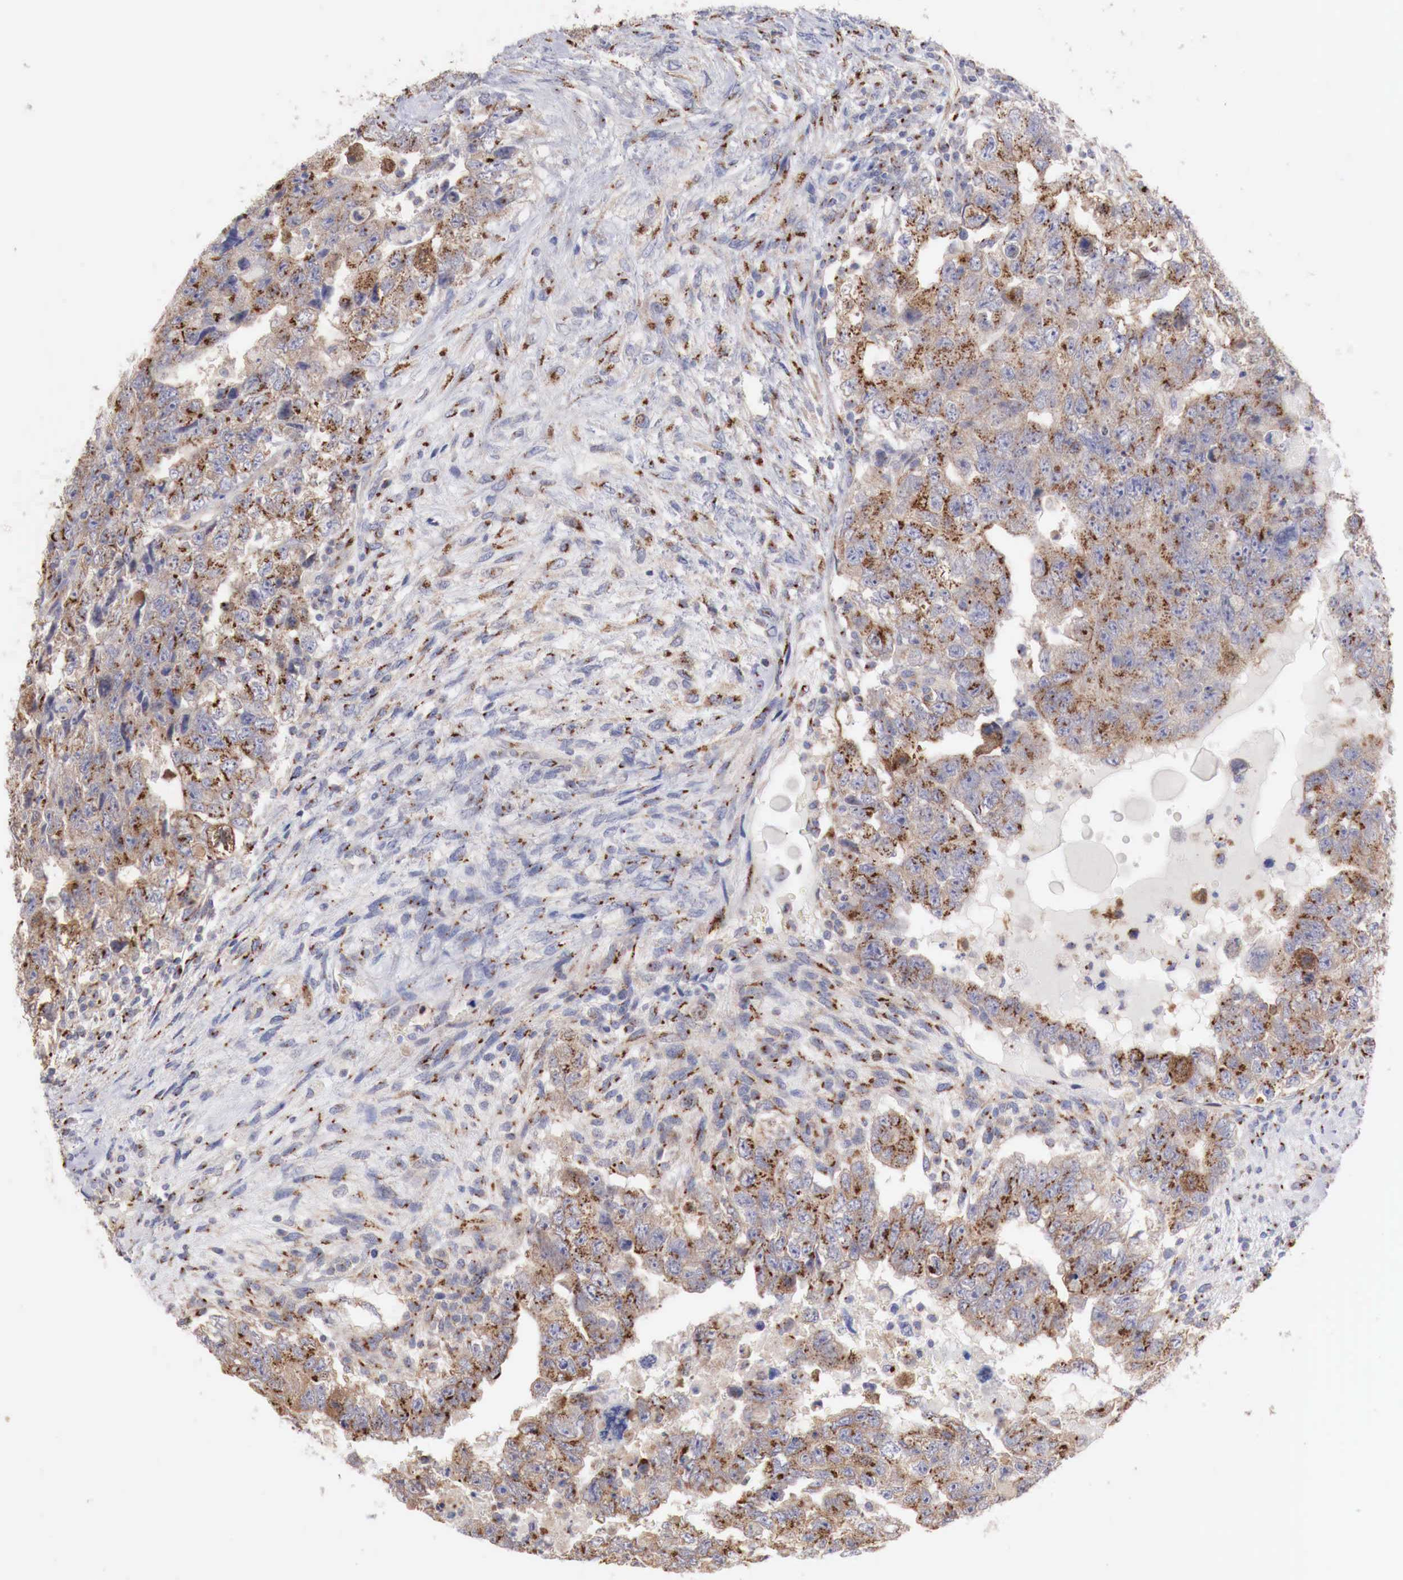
{"staining": {"intensity": "strong", "quantity": ">75%", "location": "cytoplasmic/membranous"}, "tissue": "testis cancer", "cell_type": "Tumor cells", "image_type": "cancer", "snomed": [{"axis": "morphology", "description": "Carcinoma, Embryonal, NOS"}, {"axis": "topography", "description": "Testis"}], "caption": "Protein staining by immunohistochemistry (IHC) displays strong cytoplasmic/membranous staining in about >75% of tumor cells in embryonal carcinoma (testis).", "gene": "SYAP1", "patient": {"sex": "male", "age": 36}}